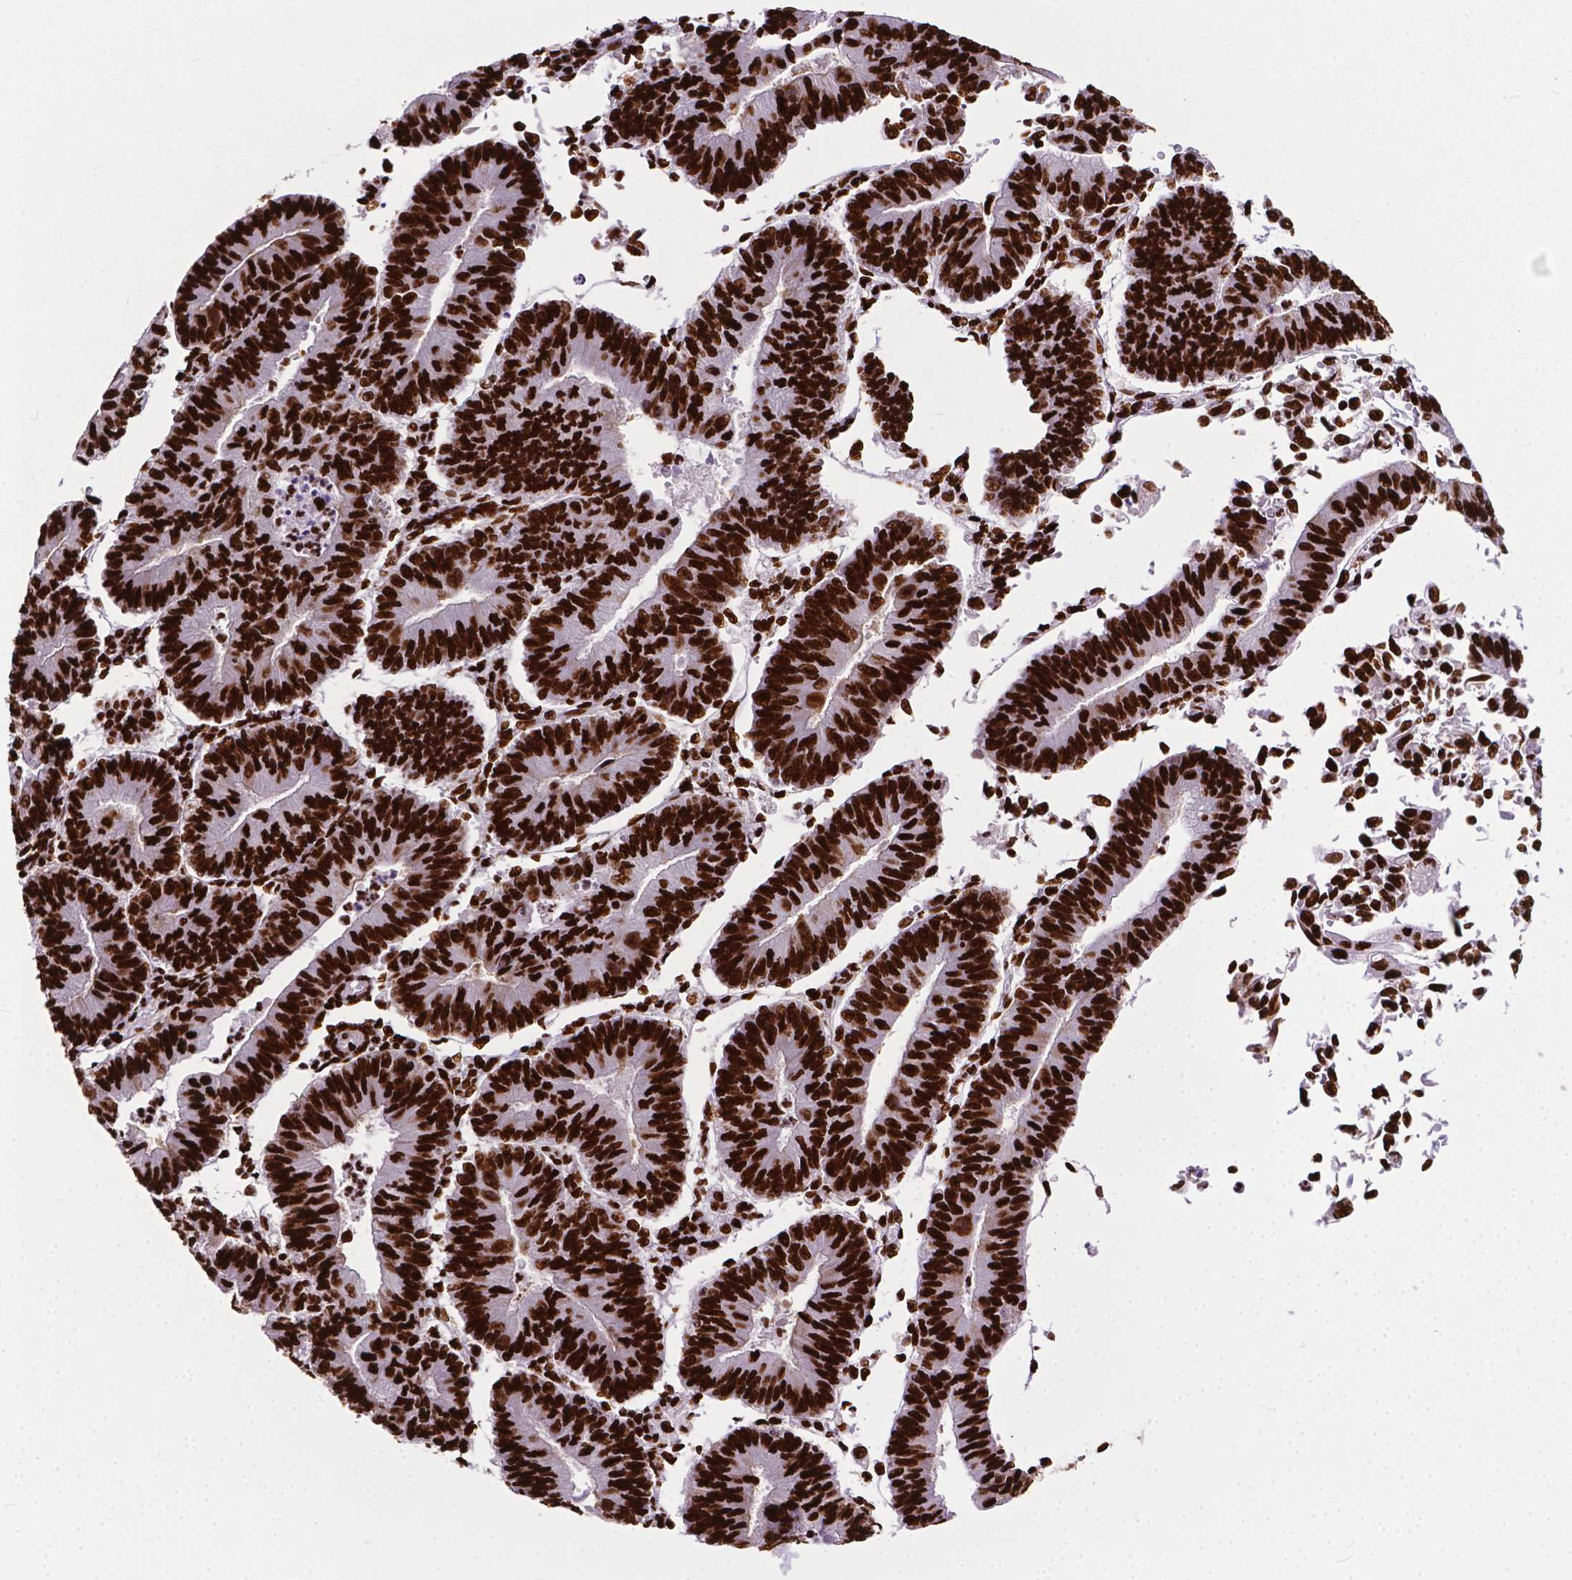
{"staining": {"intensity": "strong", "quantity": ">75%", "location": "nuclear"}, "tissue": "endometrial cancer", "cell_type": "Tumor cells", "image_type": "cancer", "snomed": [{"axis": "morphology", "description": "Adenocarcinoma, NOS"}, {"axis": "topography", "description": "Endometrium"}], "caption": "The photomicrograph shows a brown stain indicating the presence of a protein in the nuclear of tumor cells in adenocarcinoma (endometrial).", "gene": "SMIM5", "patient": {"sex": "female", "age": 65}}